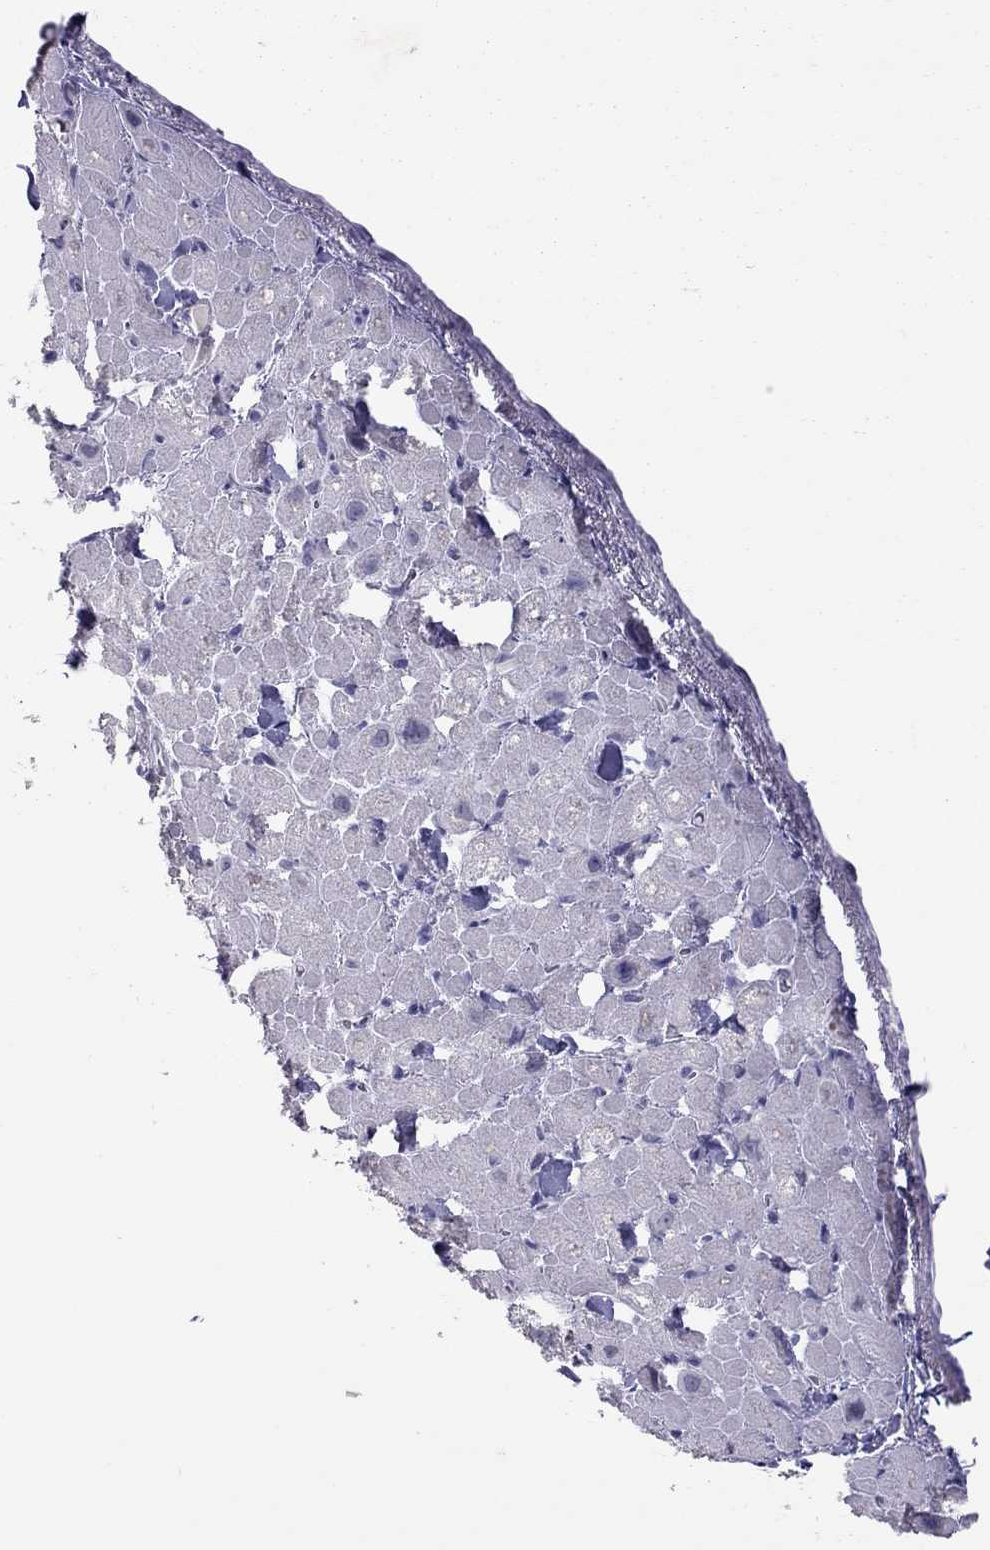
{"staining": {"intensity": "negative", "quantity": "none", "location": "none"}, "tissue": "heart muscle", "cell_type": "Cardiomyocytes", "image_type": "normal", "snomed": [{"axis": "morphology", "description": "Normal tissue, NOS"}, {"axis": "topography", "description": "Heart"}], "caption": "High magnification brightfield microscopy of unremarkable heart muscle stained with DAB (brown) and counterstained with hematoxylin (blue): cardiomyocytes show no significant positivity. (DAB immunohistochemistry, high magnification).", "gene": "MUC16", "patient": {"sex": "male", "age": 60}}